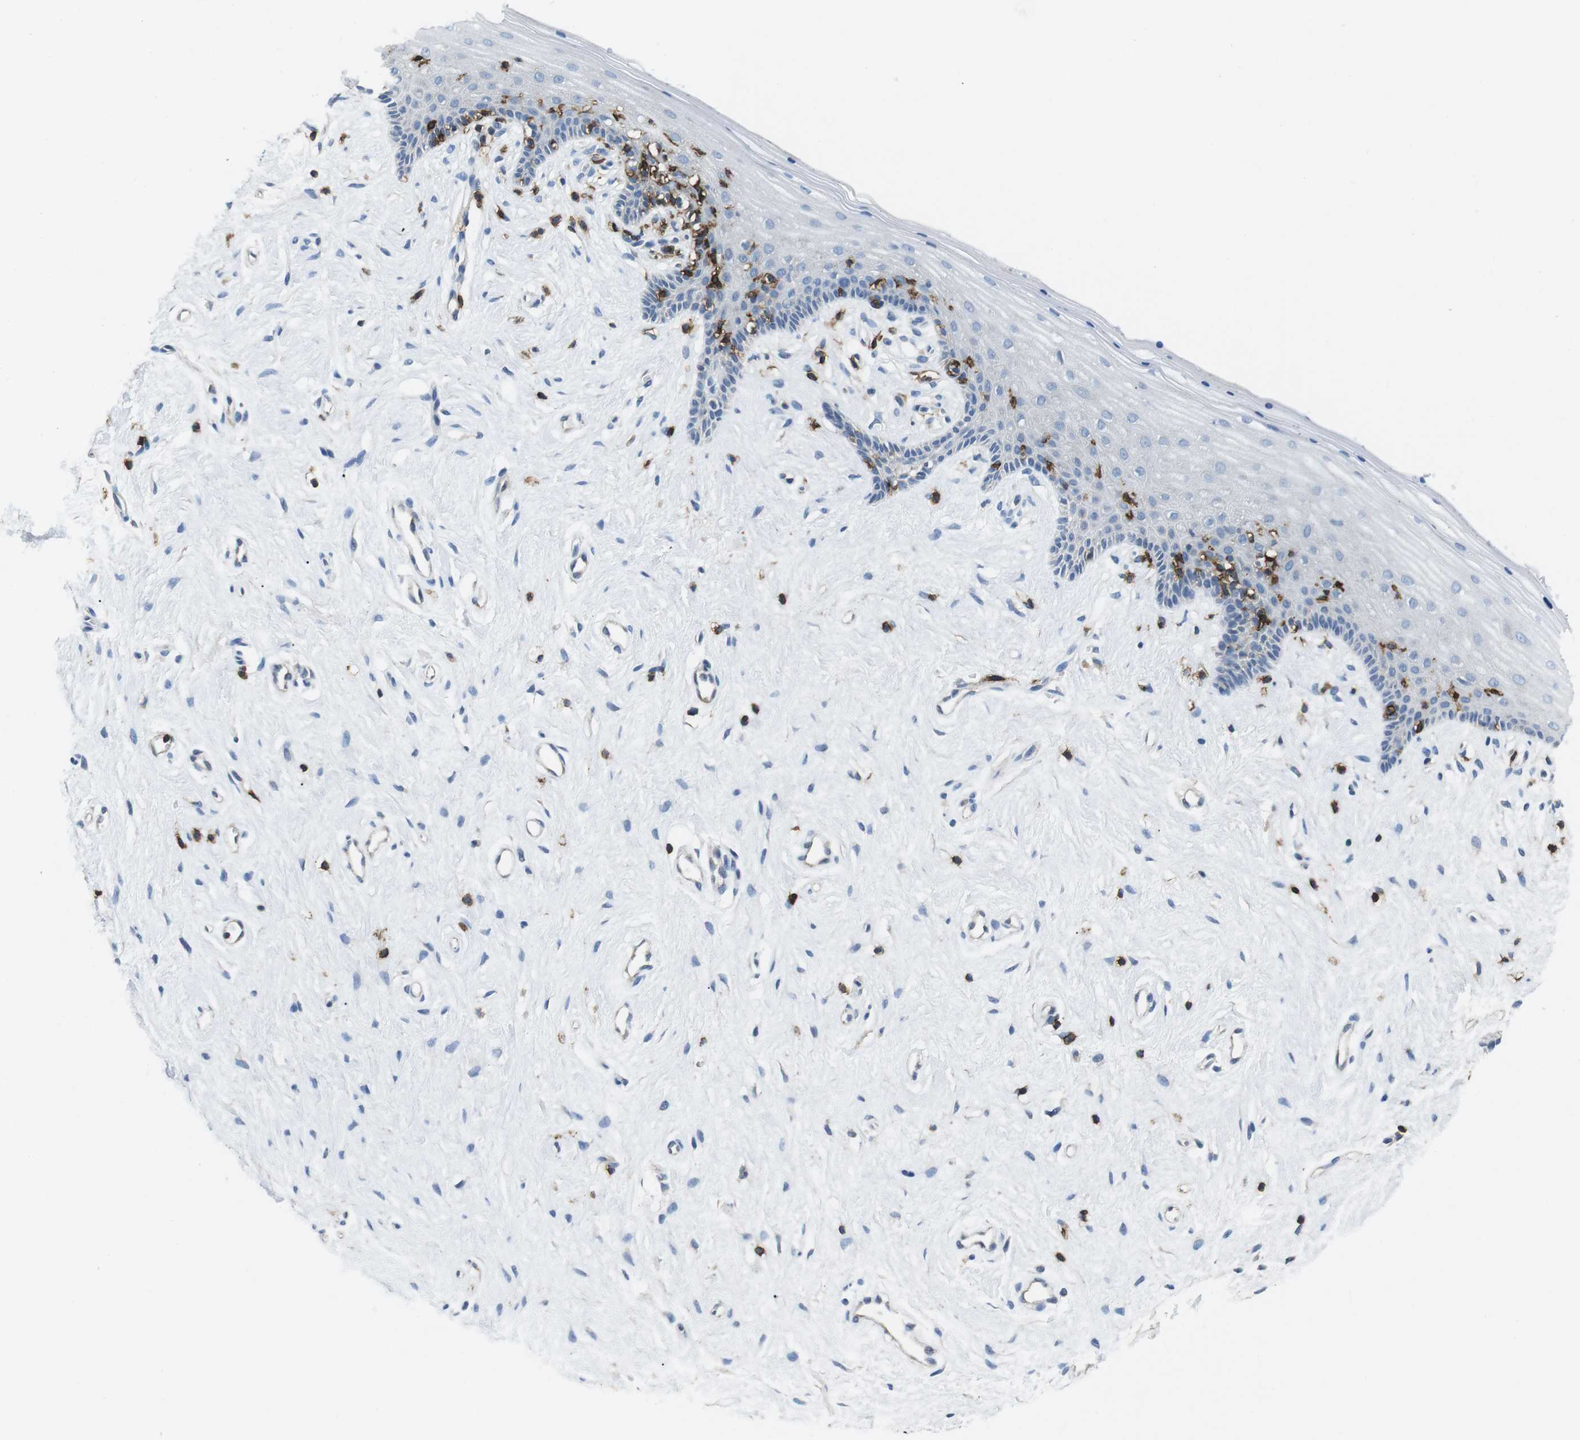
{"staining": {"intensity": "negative", "quantity": "none", "location": "none"}, "tissue": "vagina", "cell_type": "Squamous epithelial cells", "image_type": "normal", "snomed": [{"axis": "morphology", "description": "Normal tissue, NOS"}, {"axis": "topography", "description": "Vagina"}], "caption": "DAB (3,3'-diaminobenzidine) immunohistochemical staining of benign human vagina exhibits no significant positivity in squamous epithelial cells.", "gene": "CD6", "patient": {"sex": "female", "age": 44}}